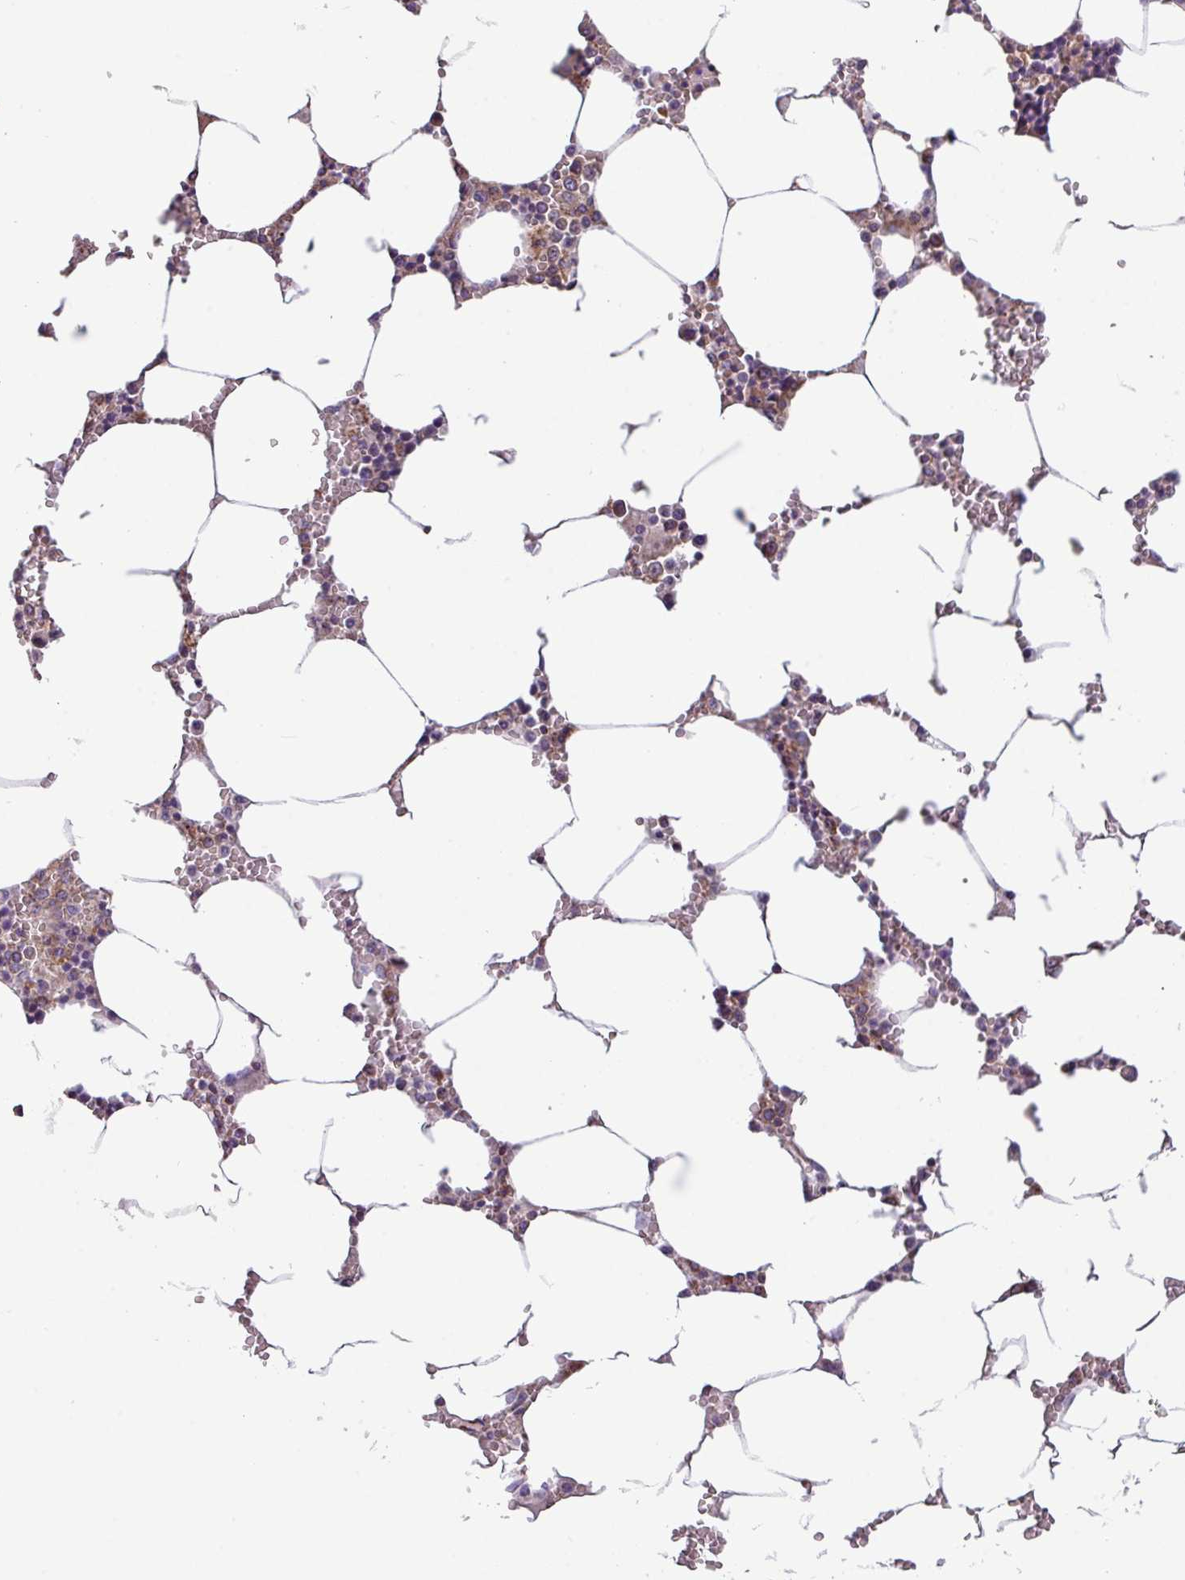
{"staining": {"intensity": "weak", "quantity": "<25%", "location": "cytoplasmic/membranous"}, "tissue": "bone marrow", "cell_type": "Hematopoietic cells", "image_type": "normal", "snomed": [{"axis": "morphology", "description": "Normal tissue, NOS"}, {"axis": "topography", "description": "Bone marrow"}], "caption": "Immunohistochemical staining of unremarkable bone marrow displays no significant staining in hematopoietic cells.", "gene": "PPM1J", "patient": {"sex": "male", "age": 70}}